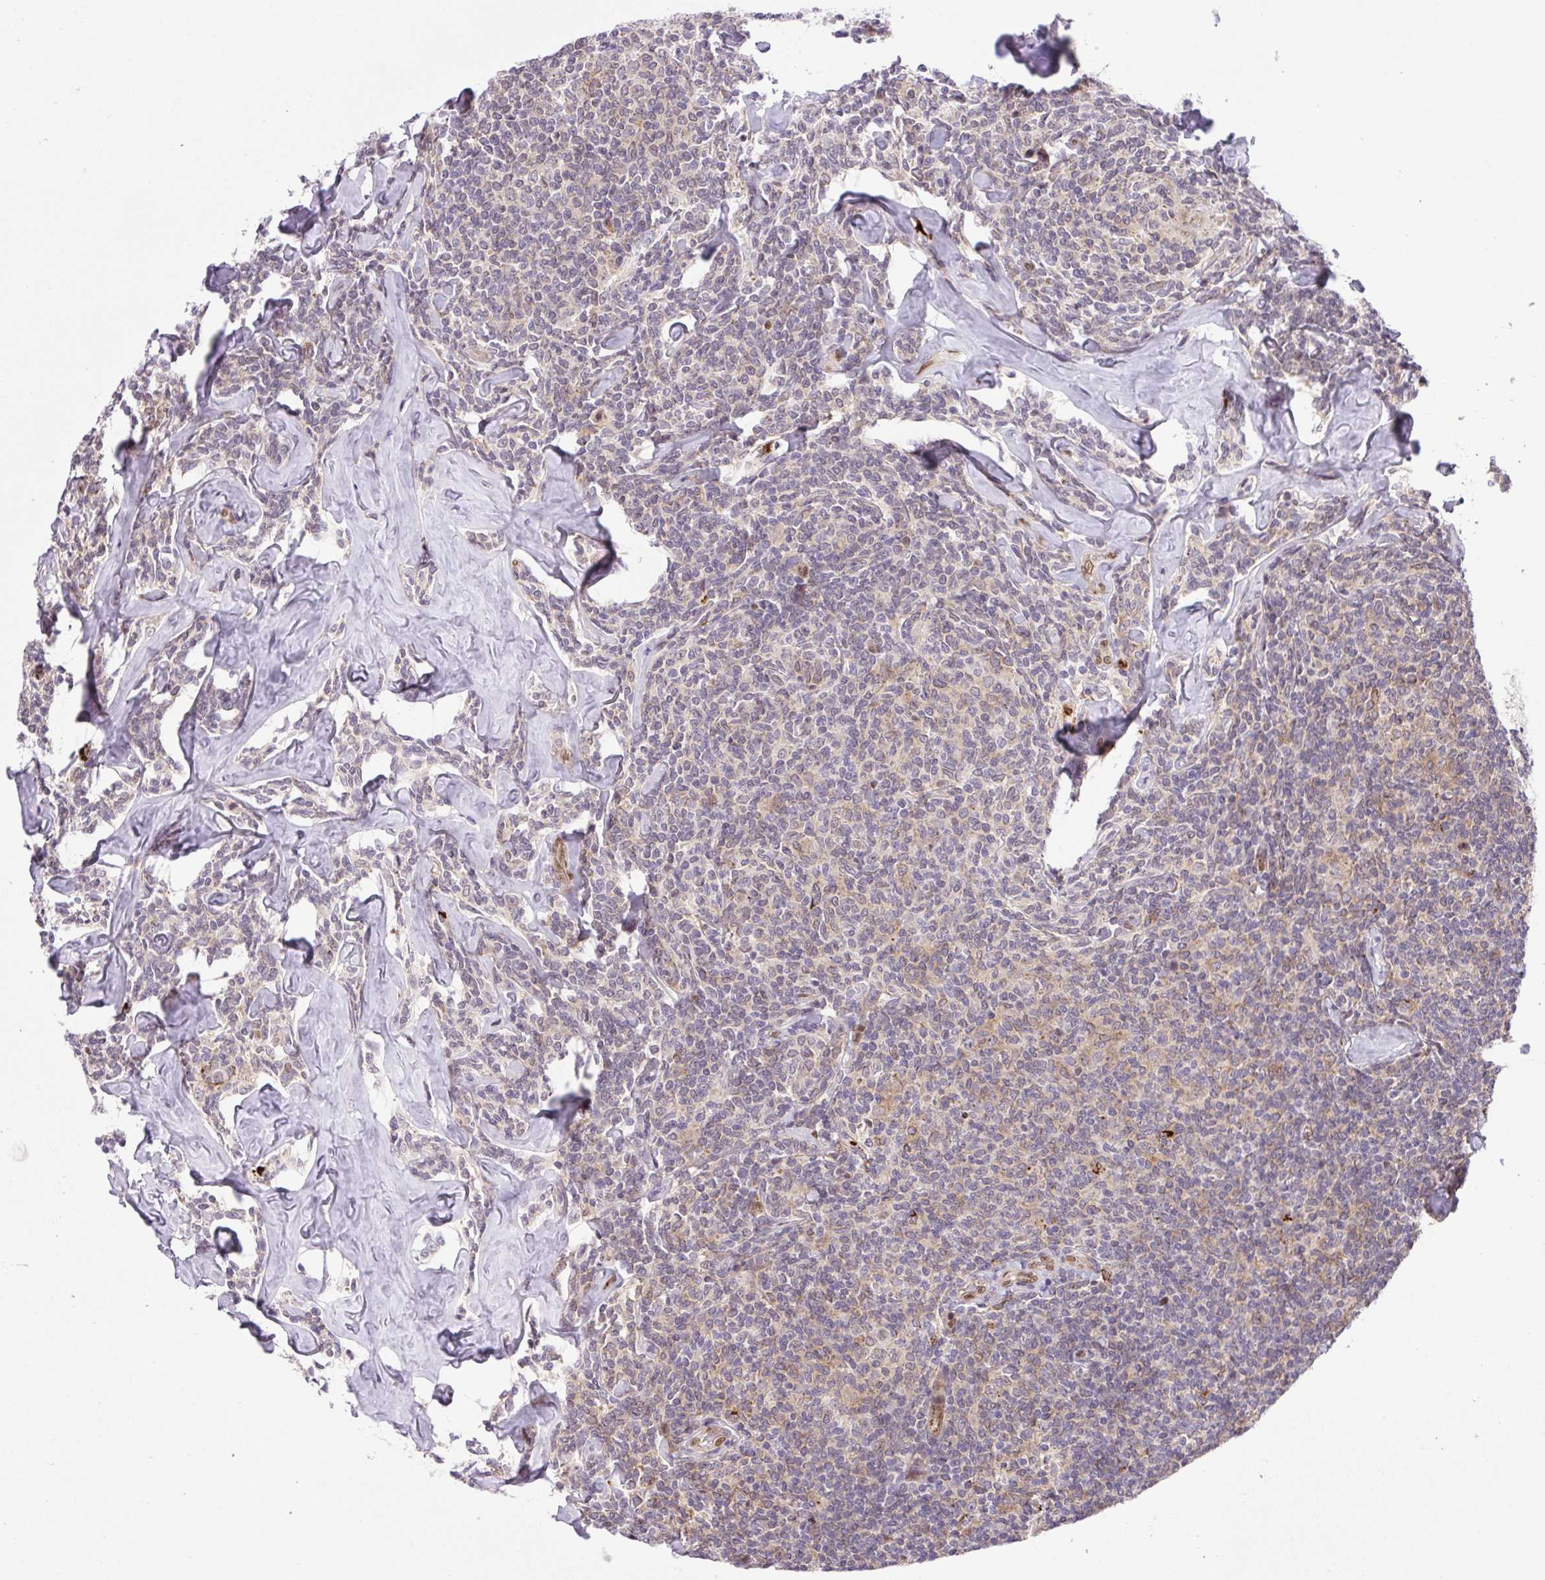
{"staining": {"intensity": "negative", "quantity": "none", "location": "none"}, "tissue": "lymphoma", "cell_type": "Tumor cells", "image_type": "cancer", "snomed": [{"axis": "morphology", "description": "Malignant lymphoma, non-Hodgkin's type, Low grade"}, {"axis": "topography", "description": "Lymph node"}], "caption": "High power microscopy micrograph of an immunohistochemistry (IHC) histopathology image of low-grade malignant lymphoma, non-Hodgkin's type, revealing no significant staining in tumor cells. (DAB (3,3'-diaminobenzidine) immunohistochemistry (IHC), high magnification).", "gene": "ERG", "patient": {"sex": "female", "age": 56}}